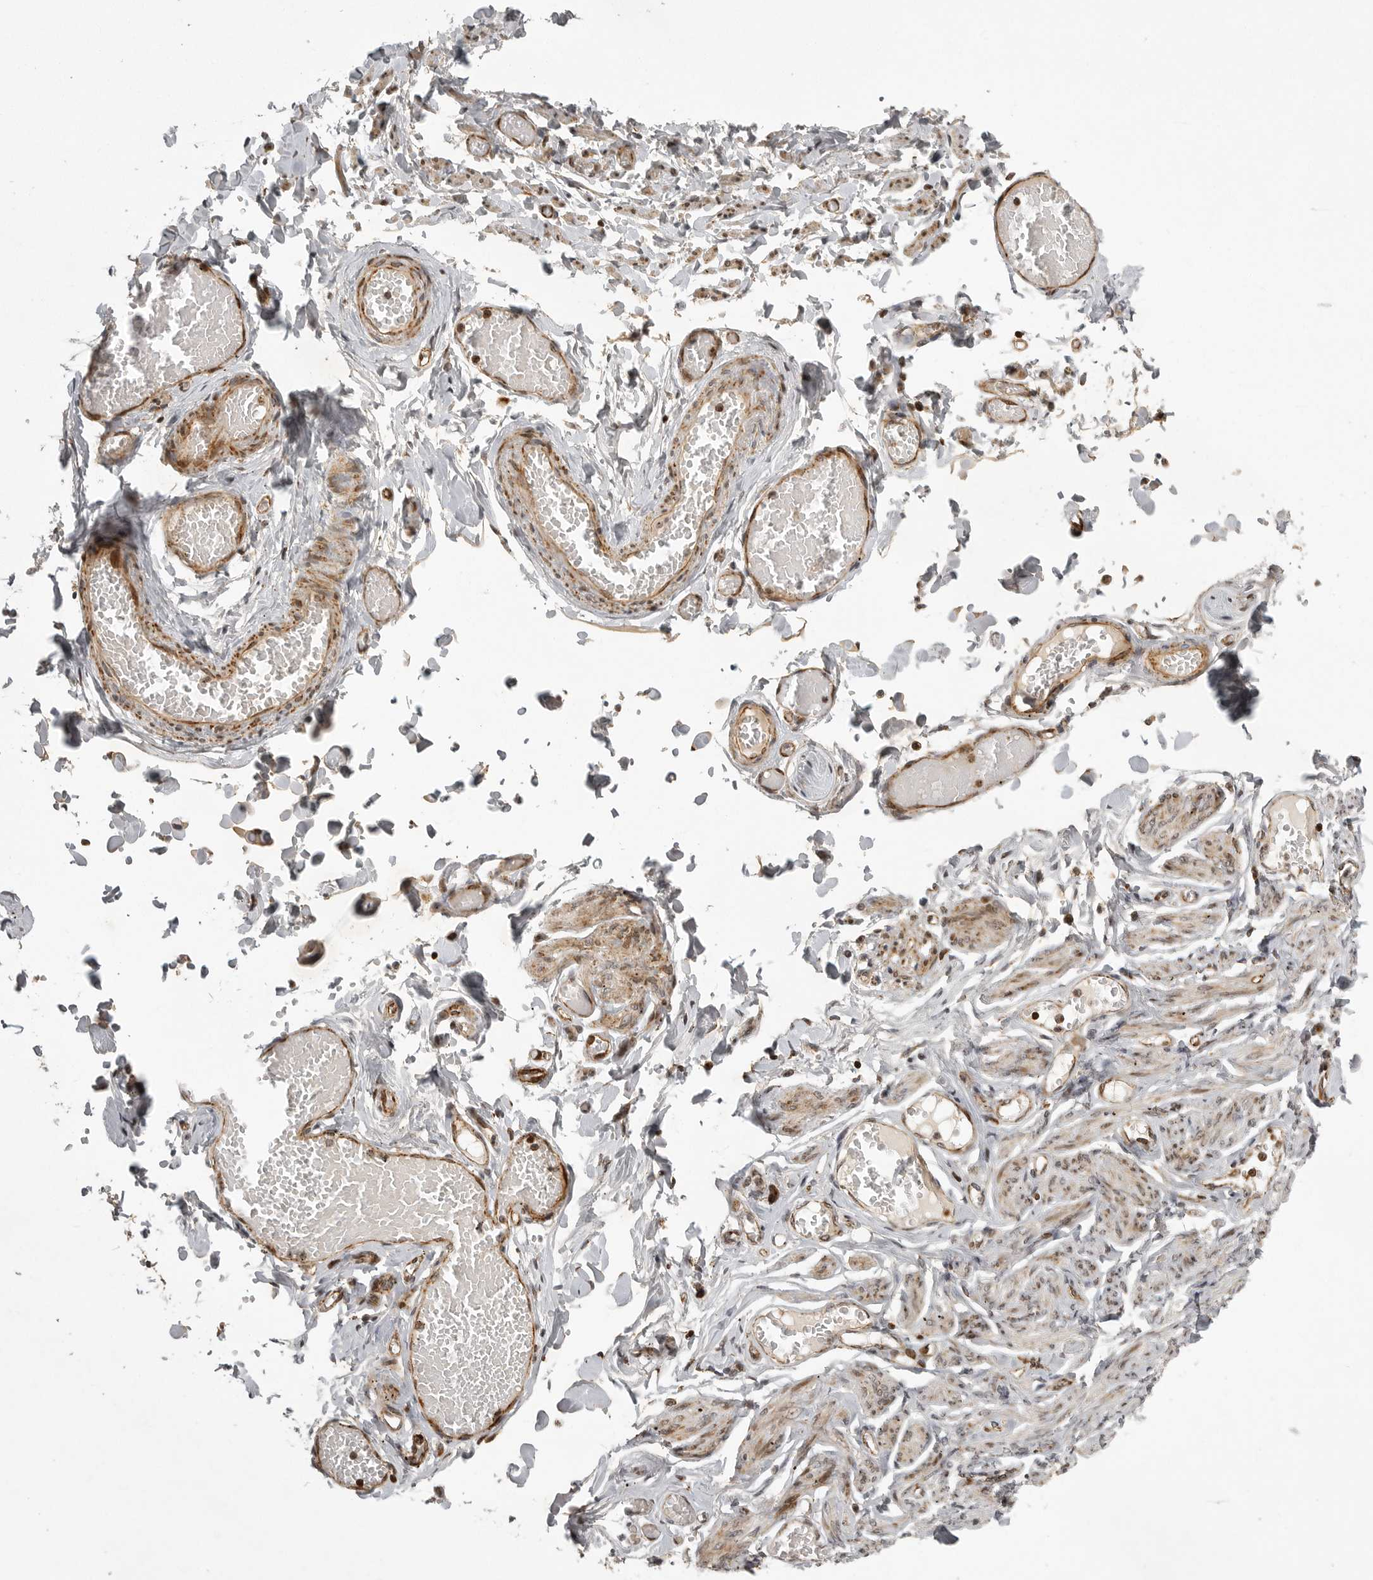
{"staining": {"intensity": "moderate", "quantity": "25%-75%", "location": "cytoplasmic/membranous"}, "tissue": "adipose tissue", "cell_type": "Adipocytes", "image_type": "normal", "snomed": [{"axis": "morphology", "description": "Normal tissue, NOS"}, {"axis": "topography", "description": "Vascular tissue"}, {"axis": "topography", "description": "Fallopian tube"}, {"axis": "topography", "description": "Ovary"}], "caption": "DAB (3,3'-diaminobenzidine) immunohistochemical staining of benign adipose tissue displays moderate cytoplasmic/membranous protein staining in about 25%-75% of adipocytes. Nuclei are stained in blue.", "gene": "NARS2", "patient": {"sex": "female", "age": 67}}